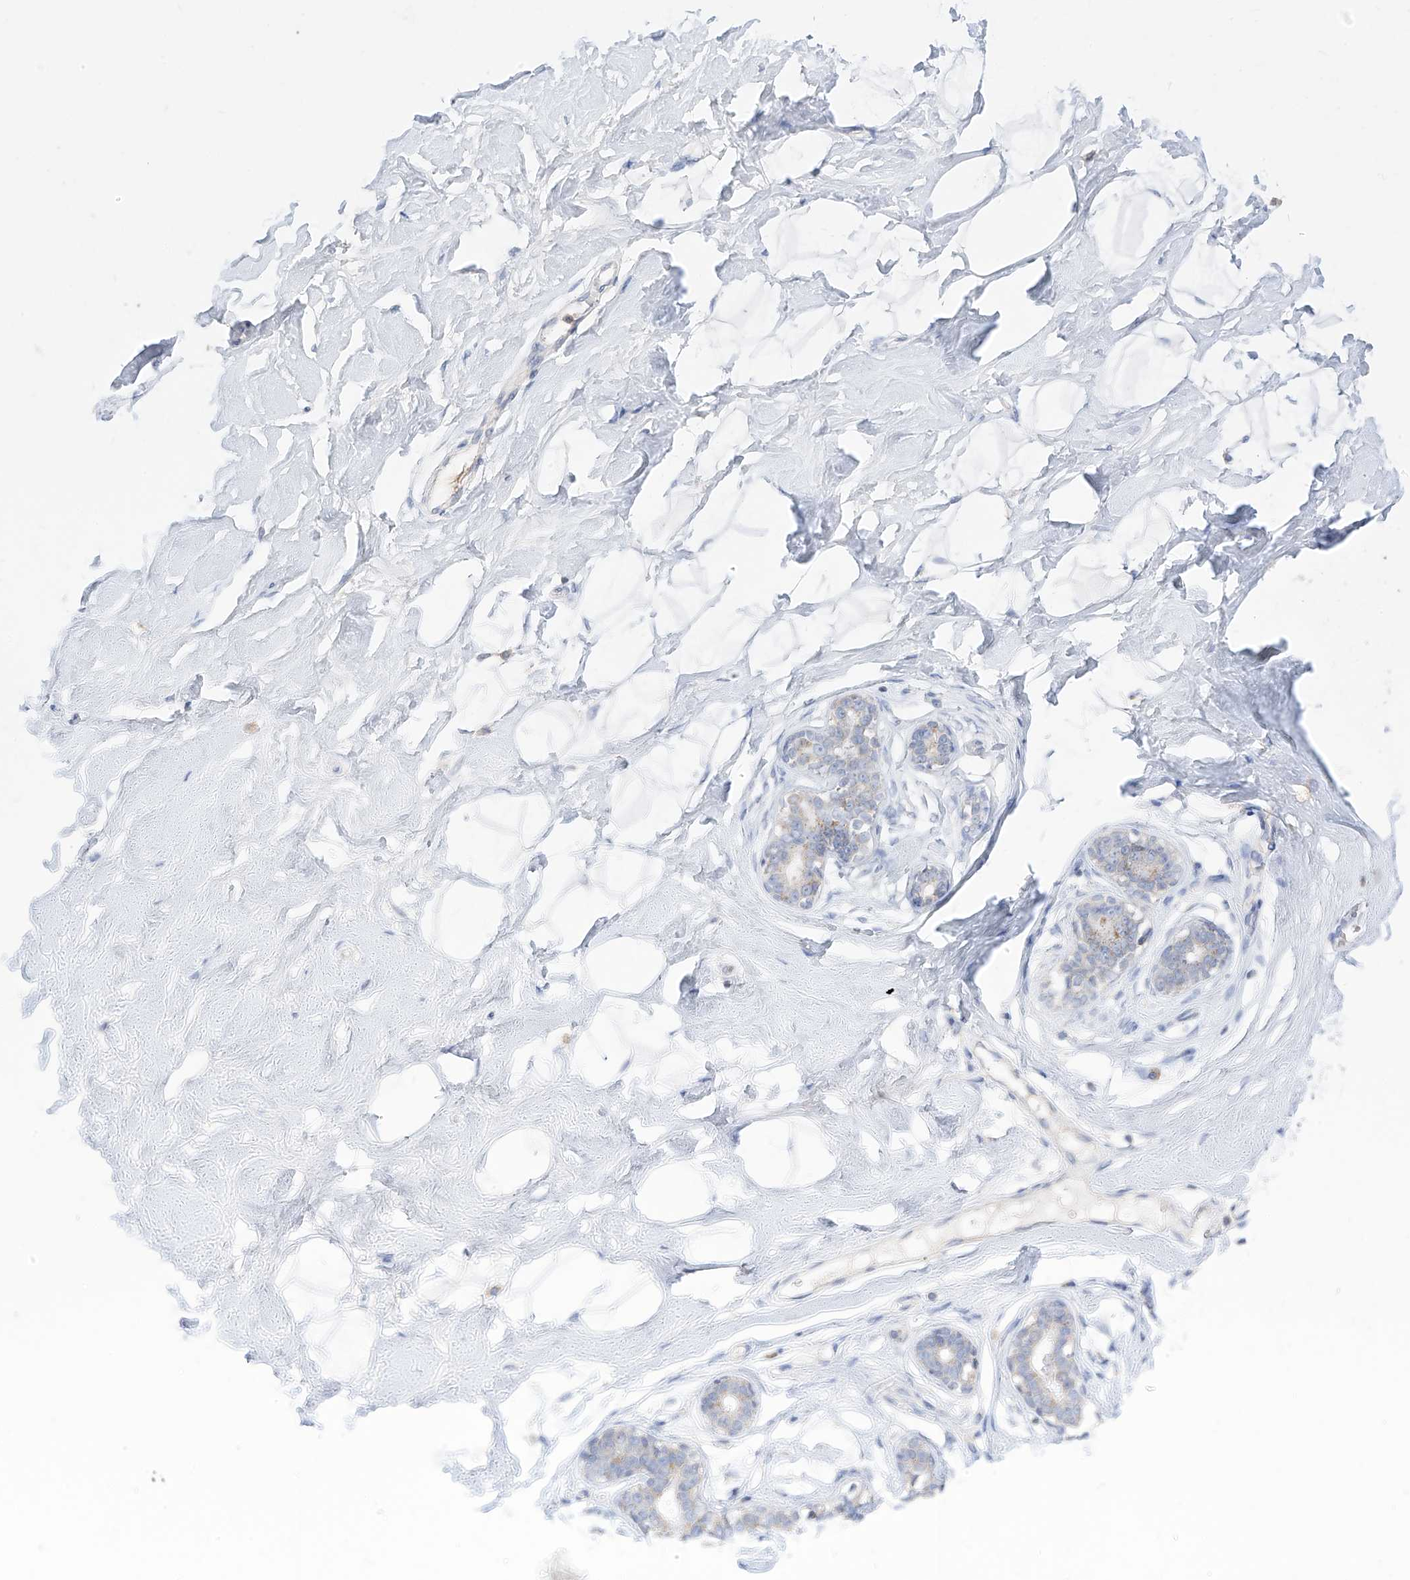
{"staining": {"intensity": "negative", "quantity": "none", "location": "none"}, "tissue": "breast", "cell_type": "Adipocytes", "image_type": "normal", "snomed": [{"axis": "morphology", "description": "Normal tissue, NOS"}, {"axis": "morphology", "description": "Adenoma, NOS"}, {"axis": "topography", "description": "Breast"}], "caption": "Breast was stained to show a protein in brown. There is no significant positivity in adipocytes. (DAB immunohistochemistry, high magnification).", "gene": "RASA2", "patient": {"sex": "female", "age": 23}}